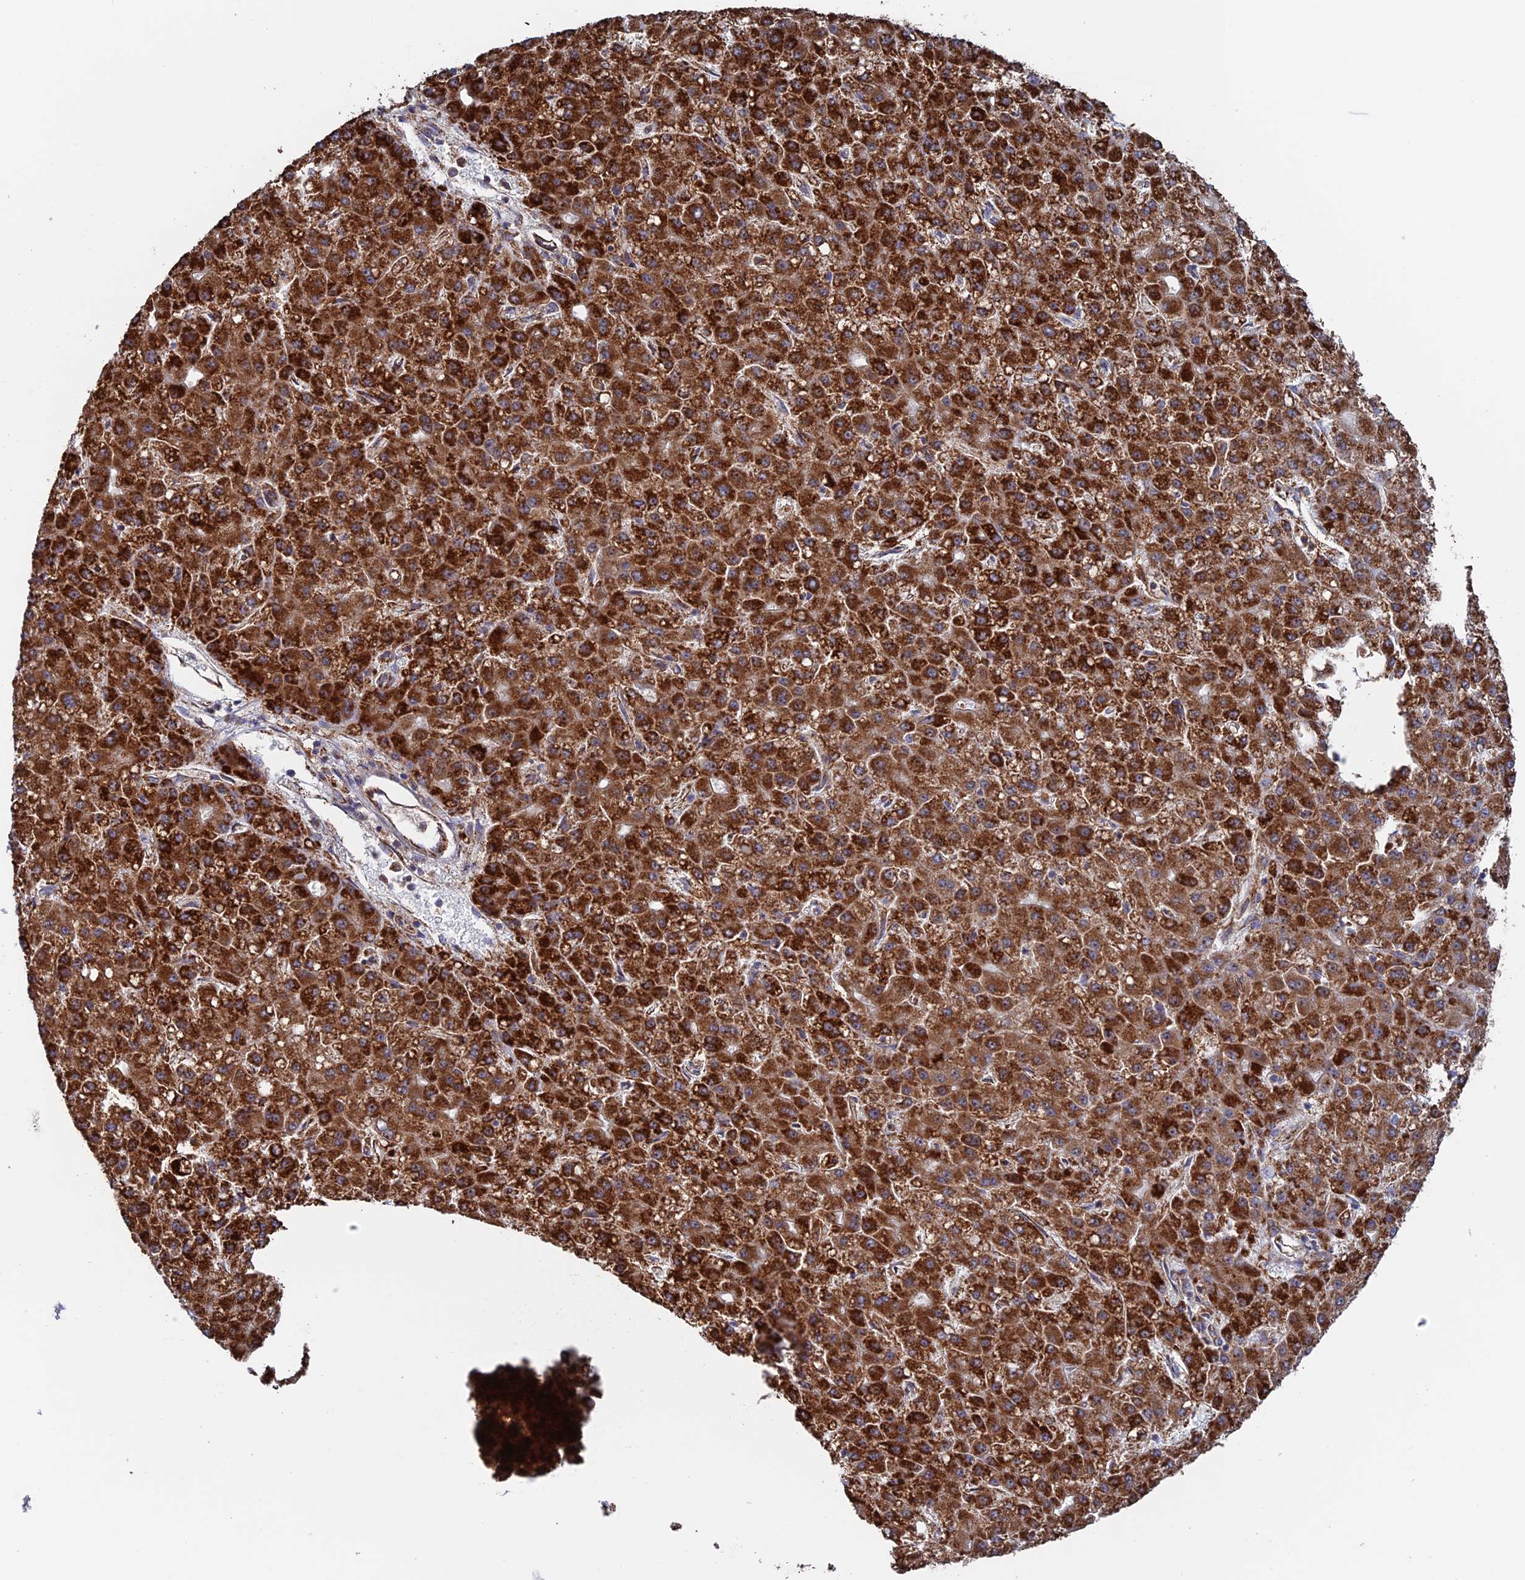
{"staining": {"intensity": "strong", "quantity": ">75%", "location": "cytoplasmic/membranous"}, "tissue": "liver cancer", "cell_type": "Tumor cells", "image_type": "cancer", "snomed": [{"axis": "morphology", "description": "Carcinoma, Hepatocellular, NOS"}, {"axis": "topography", "description": "Liver"}], "caption": "Immunohistochemical staining of liver hepatocellular carcinoma reveals strong cytoplasmic/membranous protein positivity in approximately >75% of tumor cells. (DAB (3,3'-diaminobenzidine) = brown stain, brightfield microscopy at high magnification).", "gene": "DTYMK", "patient": {"sex": "male", "age": 67}}